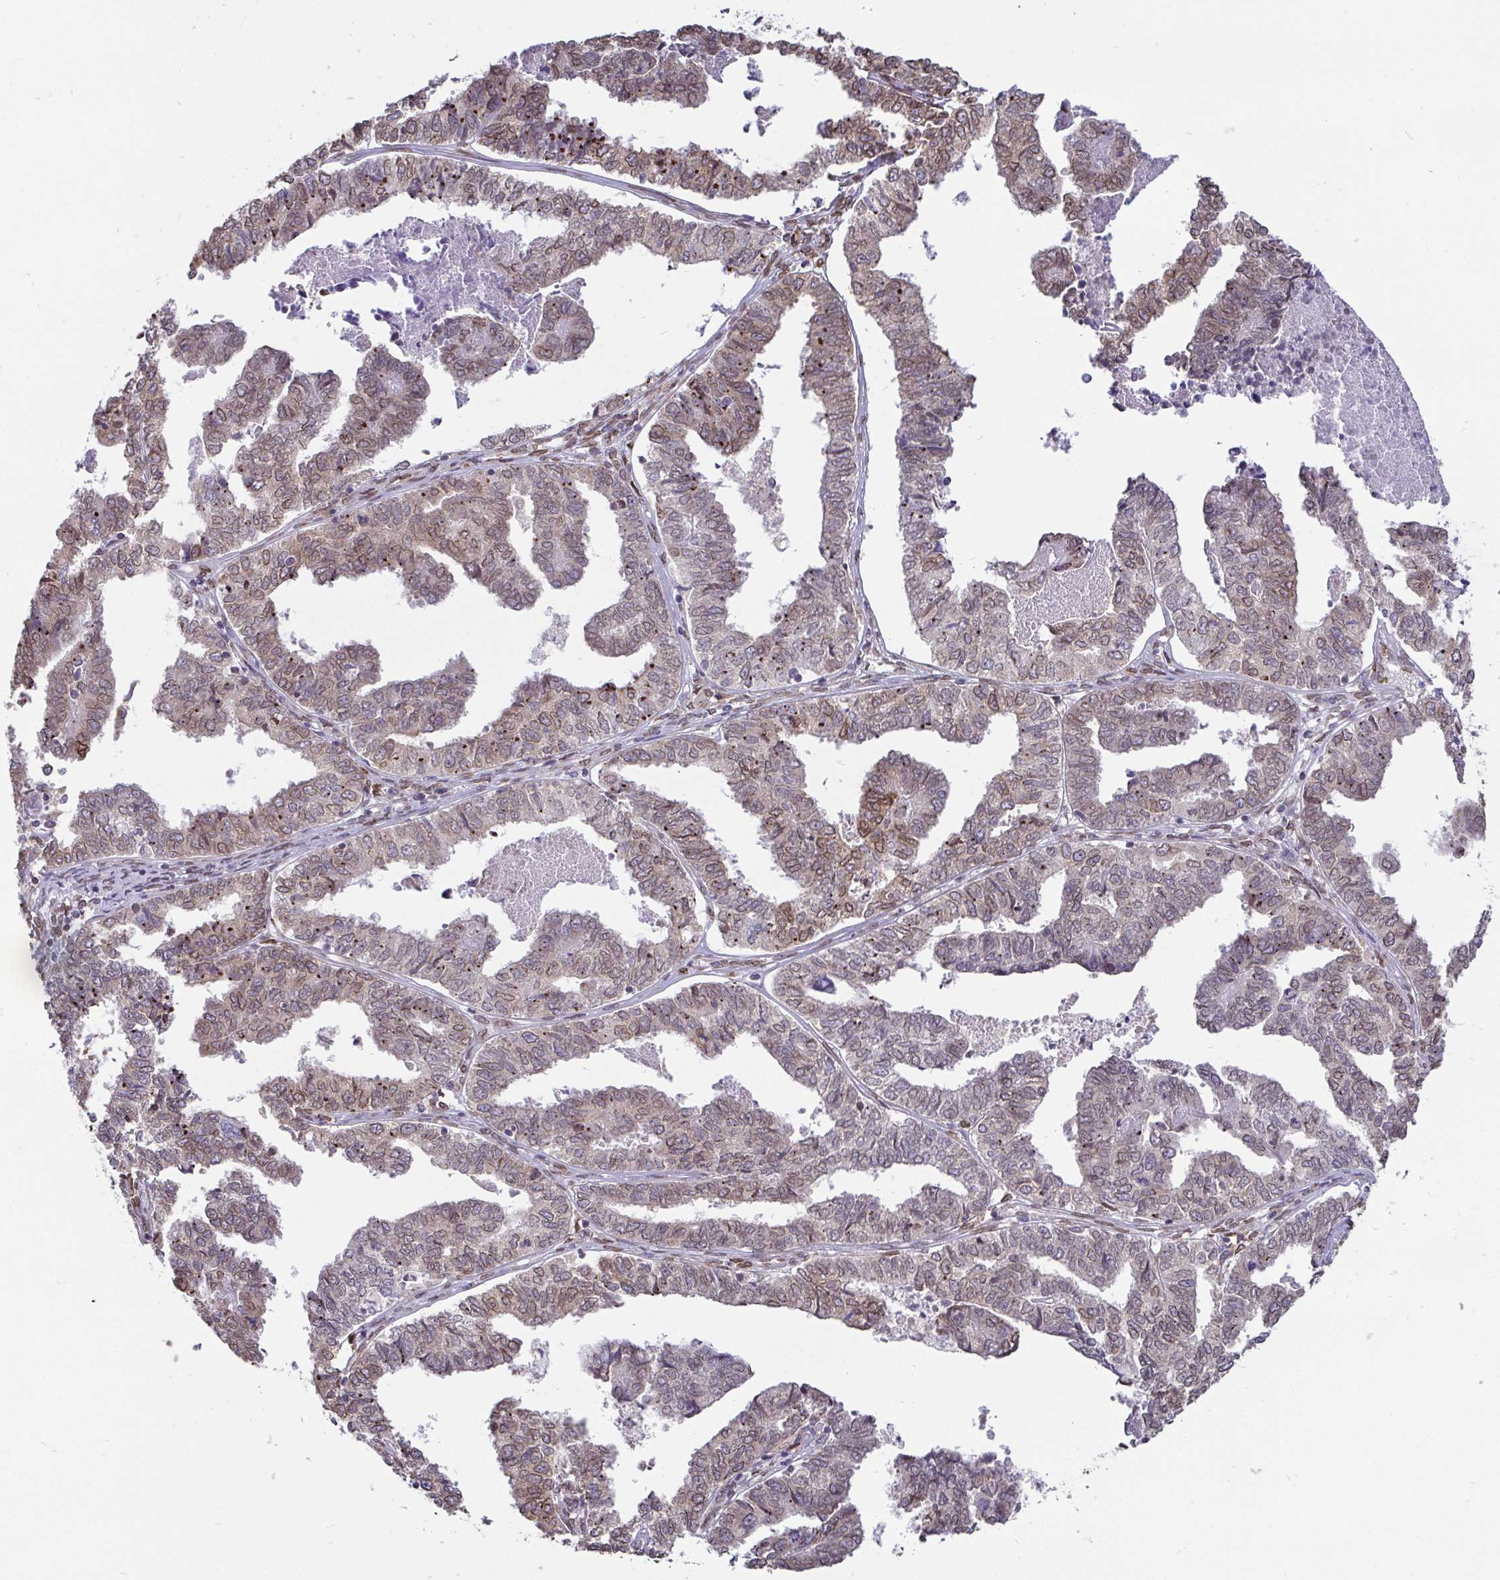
{"staining": {"intensity": "weak", "quantity": "25%-75%", "location": "cytoplasmic/membranous,nuclear"}, "tissue": "endometrial cancer", "cell_type": "Tumor cells", "image_type": "cancer", "snomed": [{"axis": "morphology", "description": "Adenocarcinoma, NOS"}, {"axis": "topography", "description": "Endometrium"}], "caption": "Immunohistochemistry (DAB (3,3'-diaminobenzidine)) staining of human adenocarcinoma (endometrial) reveals weak cytoplasmic/membranous and nuclear protein positivity in approximately 25%-75% of tumor cells. The protein is shown in brown color, while the nuclei are stained blue.", "gene": "EMD", "patient": {"sex": "female", "age": 73}}